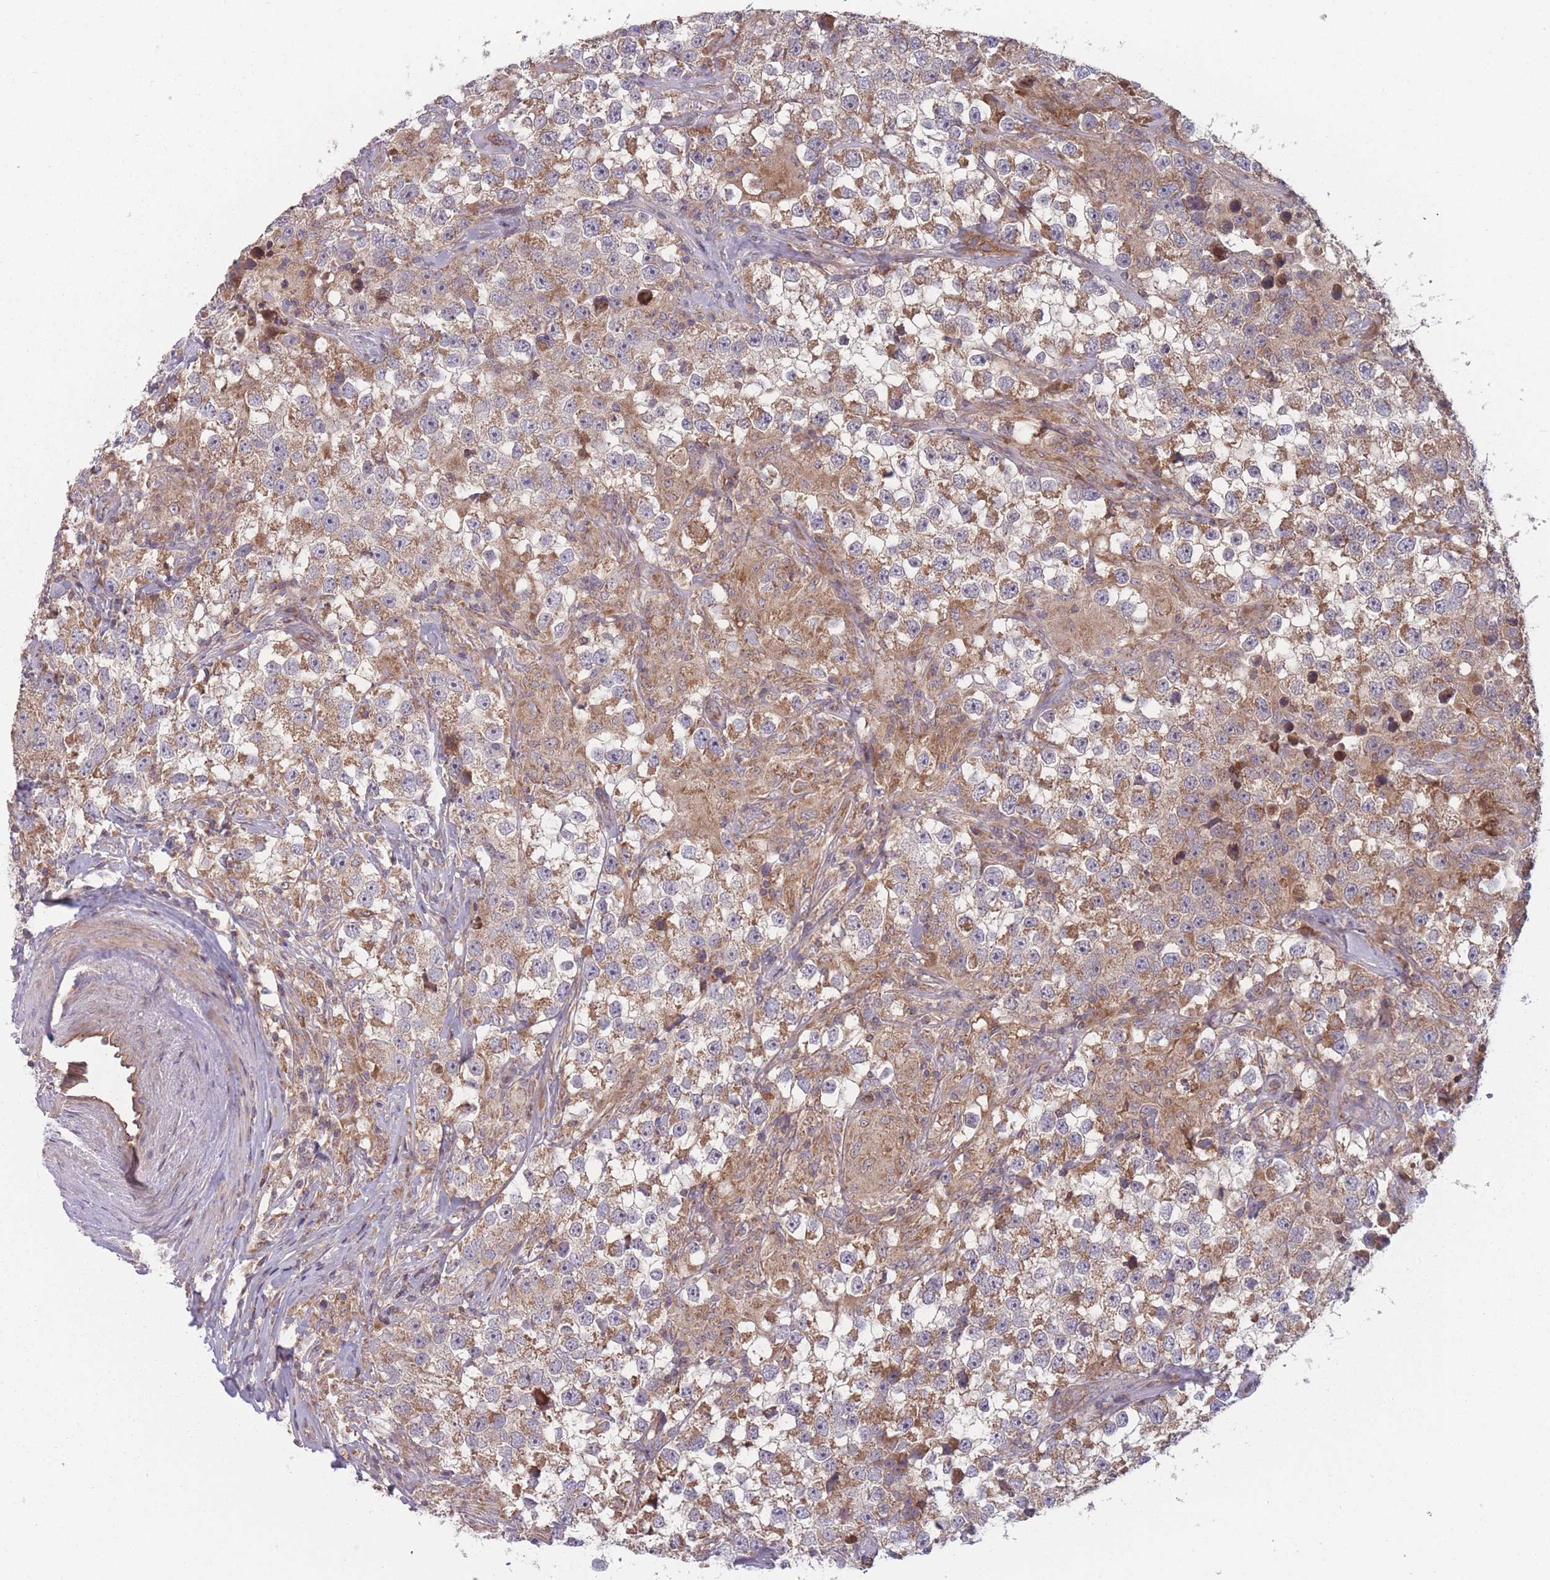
{"staining": {"intensity": "moderate", "quantity": ">75%", "location": "cytoplasmic/membranous"}, "tissue": "testis cancer", "cell_type": "Tumor cells", "image_type": "cancer", "snomed": [{"axis": "morphology", "description": "Seminoma, NOS"}, {"axis": "topography", "description": "Testis"}], "caption": "Approximately >75% of tumor cells in testis cancer (seminoma) exhibit moderate cytoplasmic/membranous protein expression as visualized by brown immunohistochemical staining.", "gene": "ATP5MG", "patient": {"sex": "male", "age": 46}}